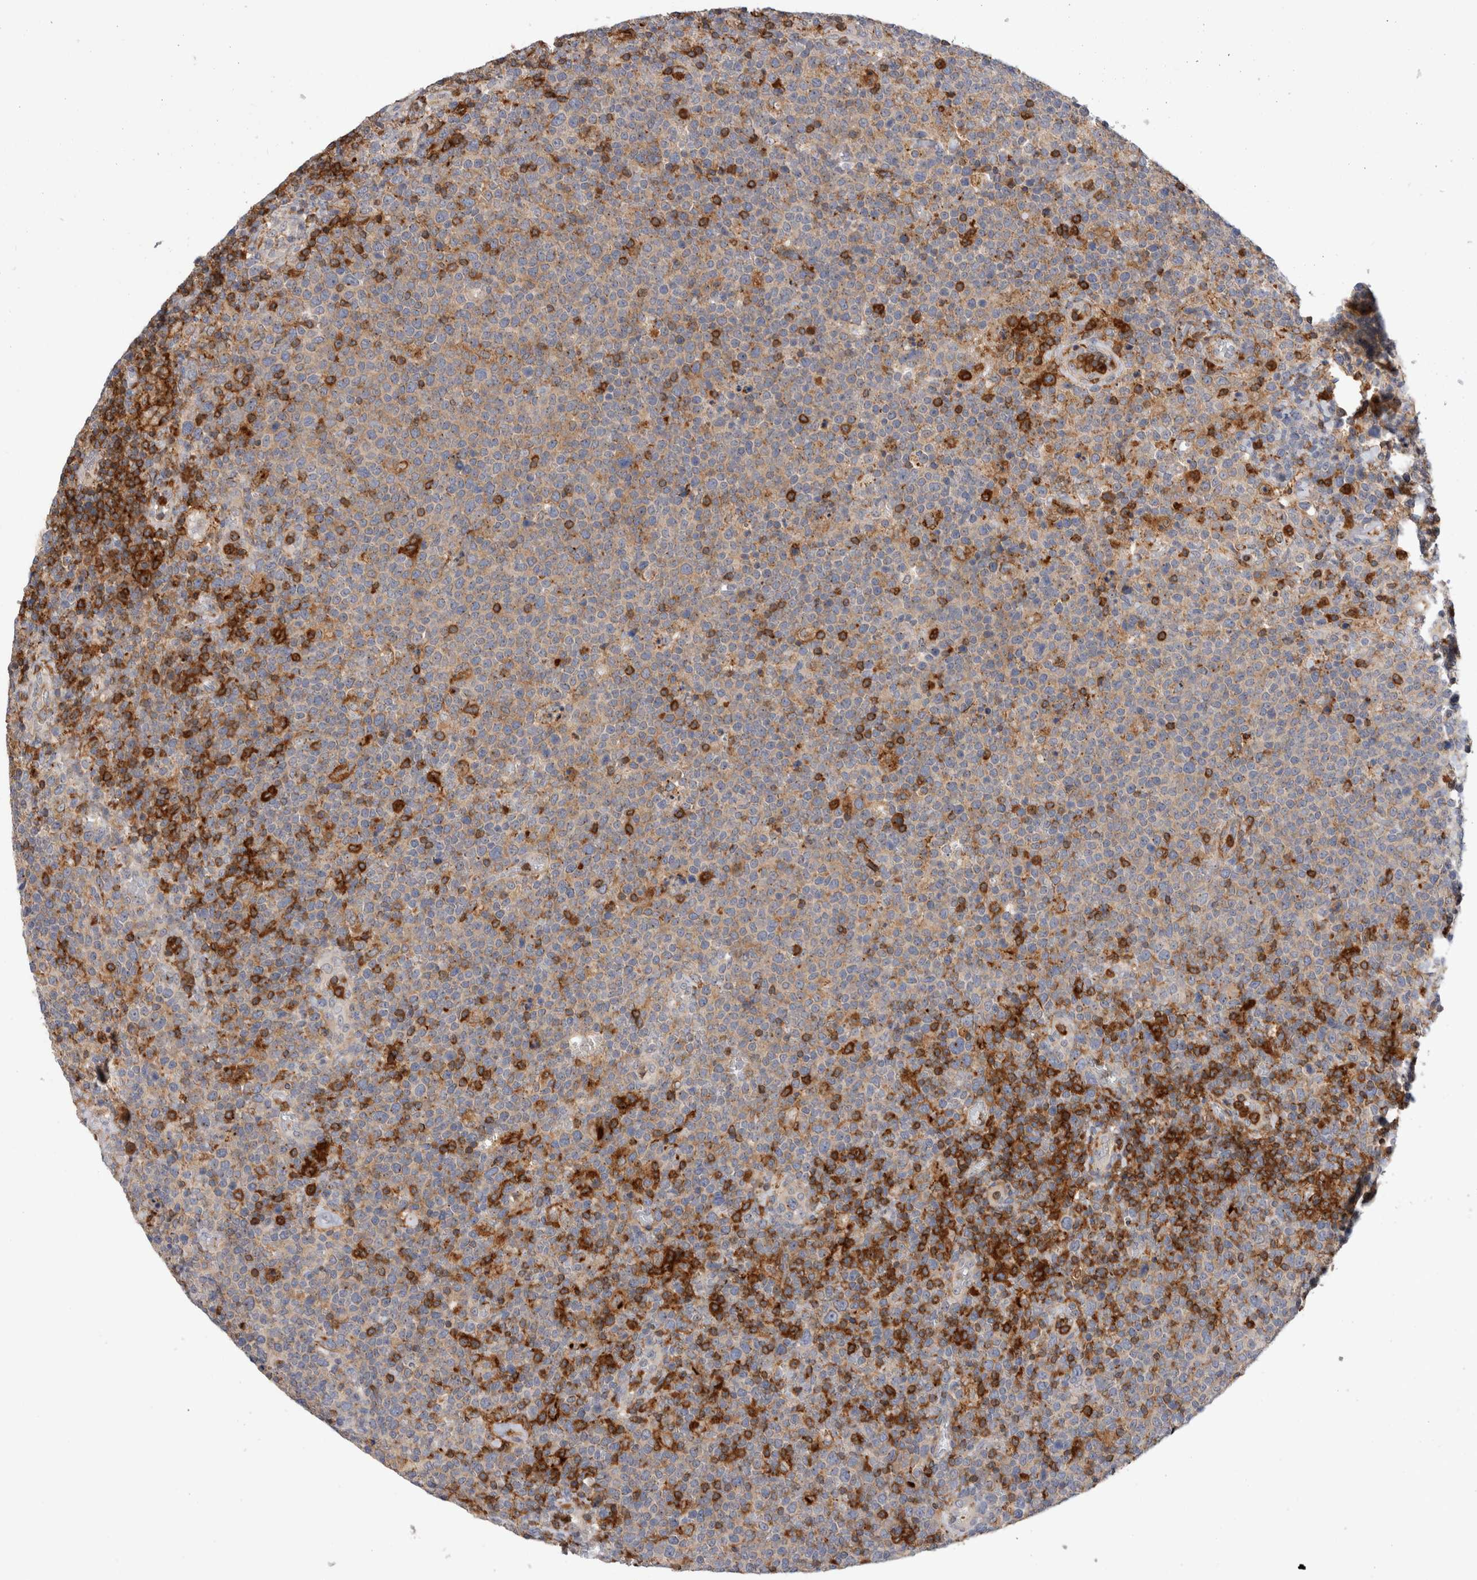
{"staining": {"intensity": "weak", "quantity": "<25%", "location": "cytoplasmic/membranous"}, "tissue": "lymphoma", "cell_type": "Tumor cells", "image_type": "cancer", "snomed": [{"axis": "morphology", "description": "Malignant lymphoma, non-Hodgkin's type, High grade"}, {"axis": "topography", "description": "Lymph node"}], "caption": "A high-resolution histopathology image shows immunohistochemistry (IHC) staining of lymphoma, which shows no significant staining in tumor cells.", "gene": "CCDC88B", "patient": {"sex": "male", "age": 61}}